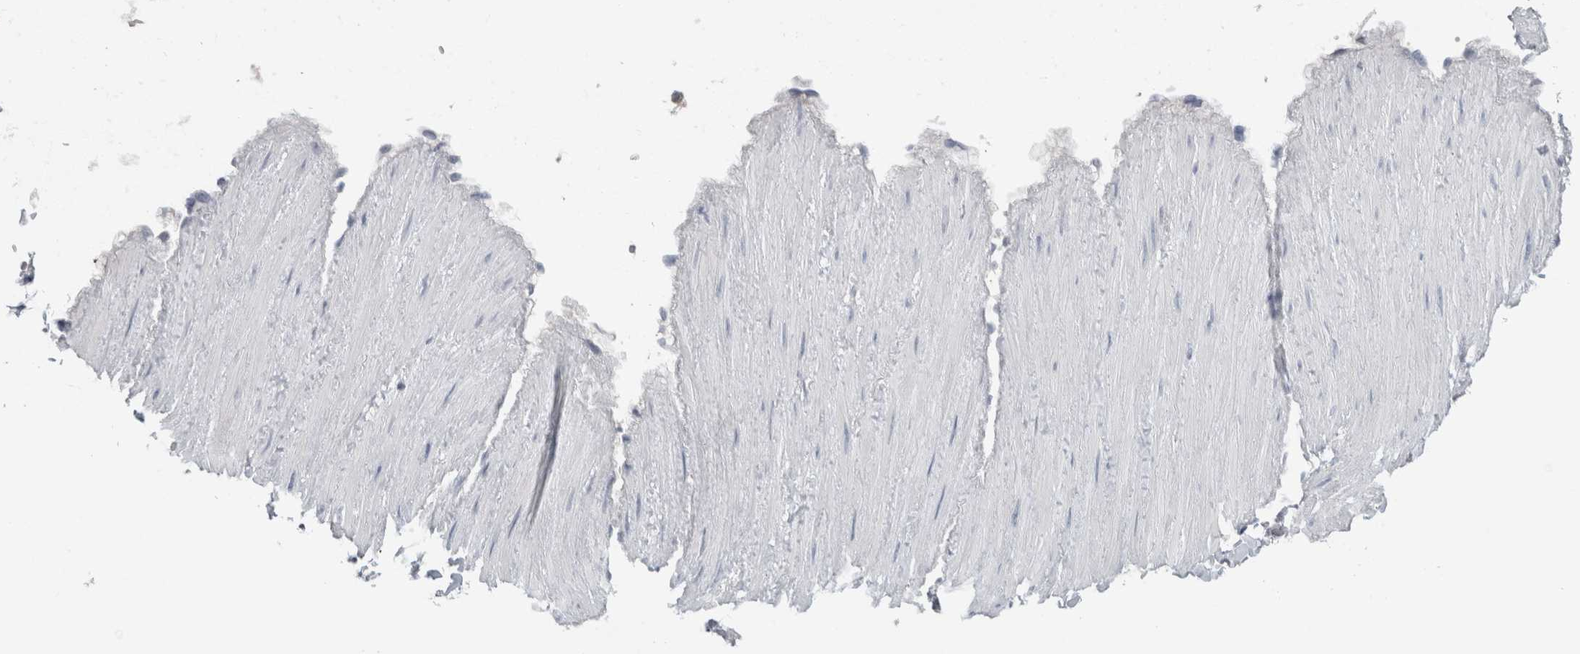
{"staining": {"intensity": "negative", "quantity": "none", "location": "none"}, "tissue": "adipose tissue", "cell_type": "Adipocytes", "image_type": "normal", "snomed": [{"axis": "morphology", "description": "Normal tissue, NOS"}, {"axis": "topography", "description": "Adipose tissue"}, {"axis": "topography", "description": "Vascular tissue"}, {"axis": "topography", "description": "Peripheral nerve tissue"}], "caption": "Adipocytes are negative for brown protein staining in unremarkable adipose tissue. The staining was performed using DAB to visualize the protein expression in brown, while the nuclei were stained in blue with hematoxylin (Magnification: 20x).", "gene": "ADAM2", "patient": {"sex": "male", "age": 25}}